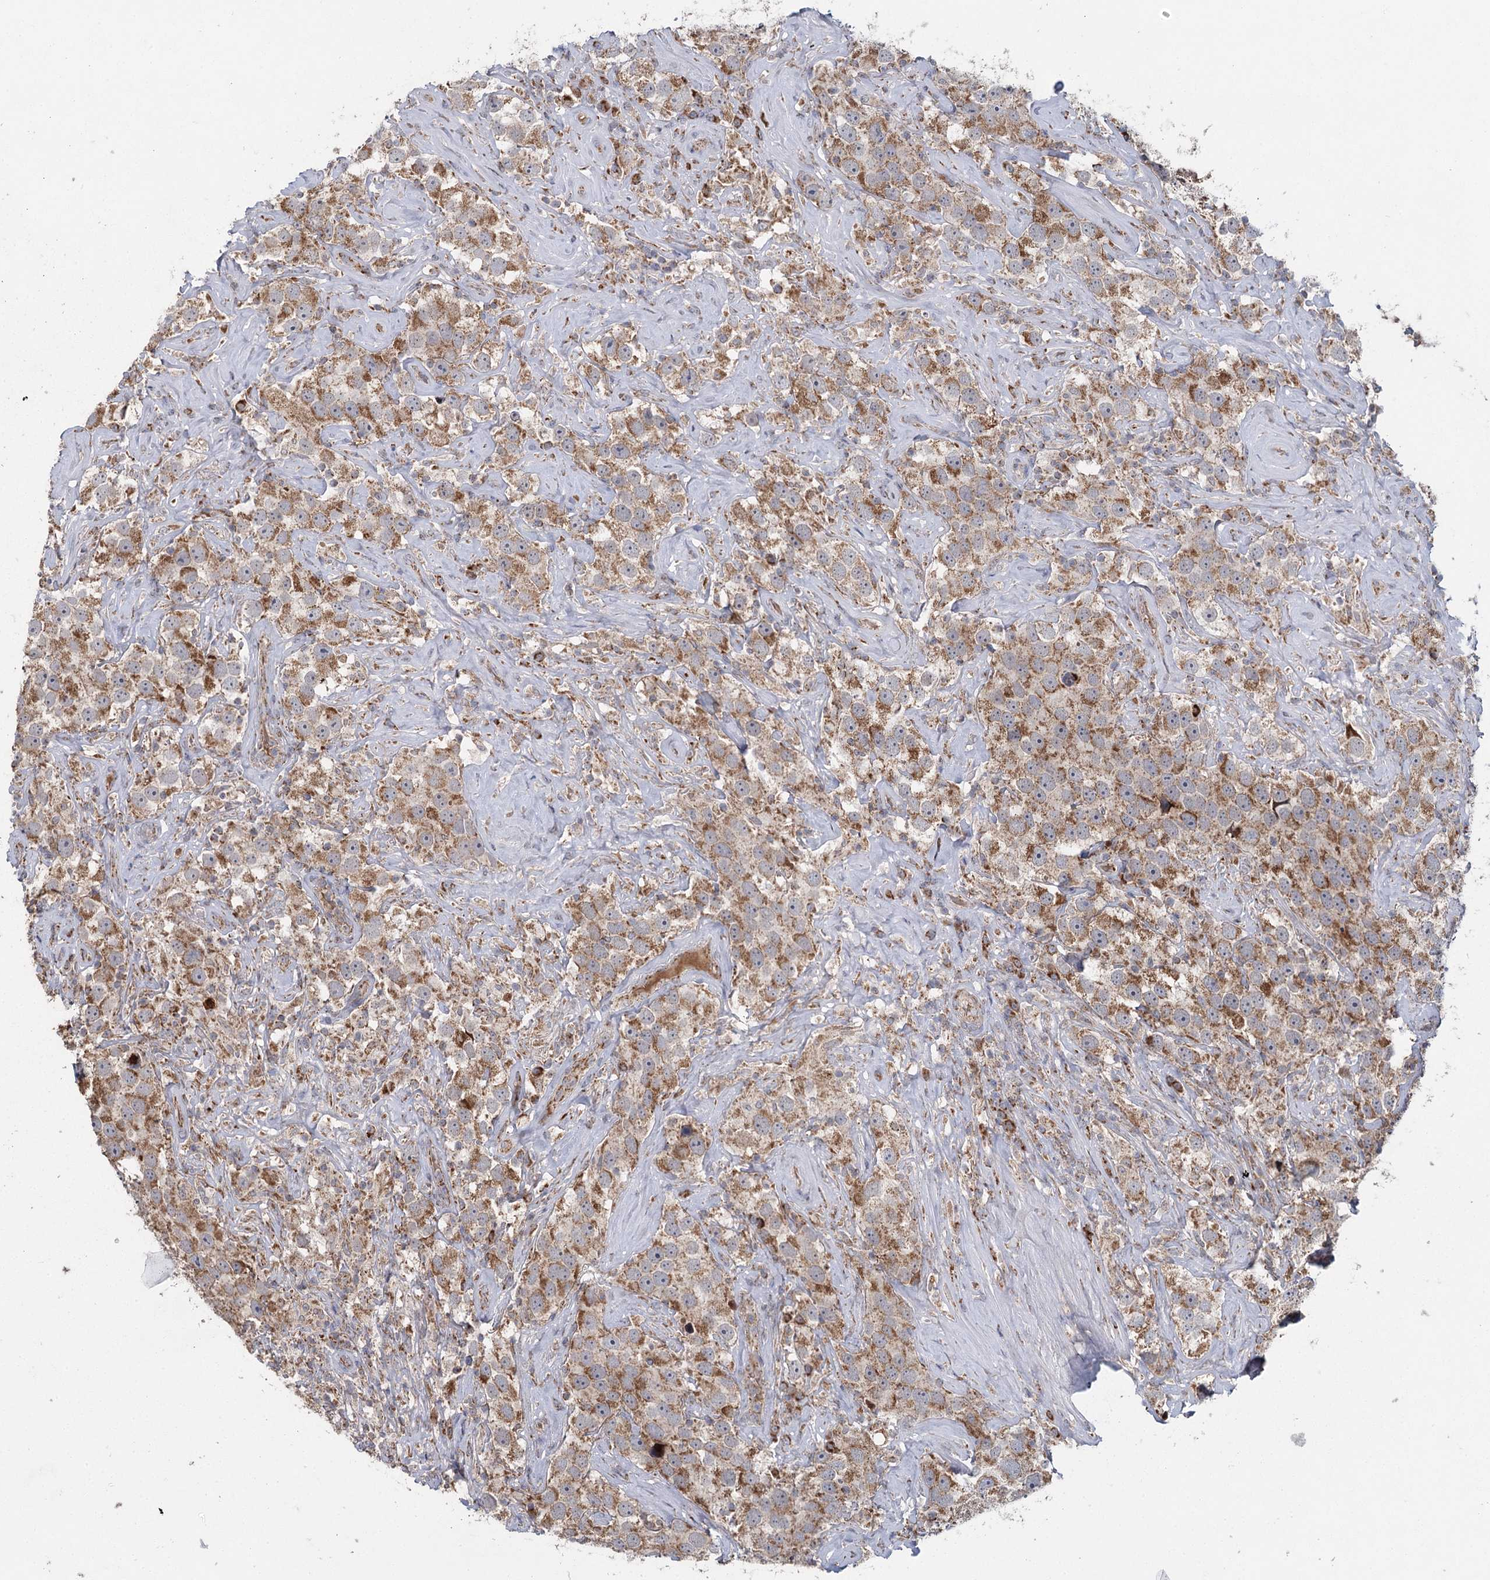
{"staining": {"intensity": "moderate", "quantity": ">75%", "location": "cytoplasmic/membranous"}, "tissue": "testis cancer", "cell_type": "Tumor cells", "image_type": "cancer", "snomed": [{"axis": "morphology", "description": "Seminoma, NOS"}, {"axis": "topography", "description": "Testis"}], "caption": "Tumor cells display medium levels of moderate cytoplasmic/membranous staining in about >75% of cells in testis seminoma.", "gene": "MRPL44", "patient": {"sex": "male", "age": 49}}